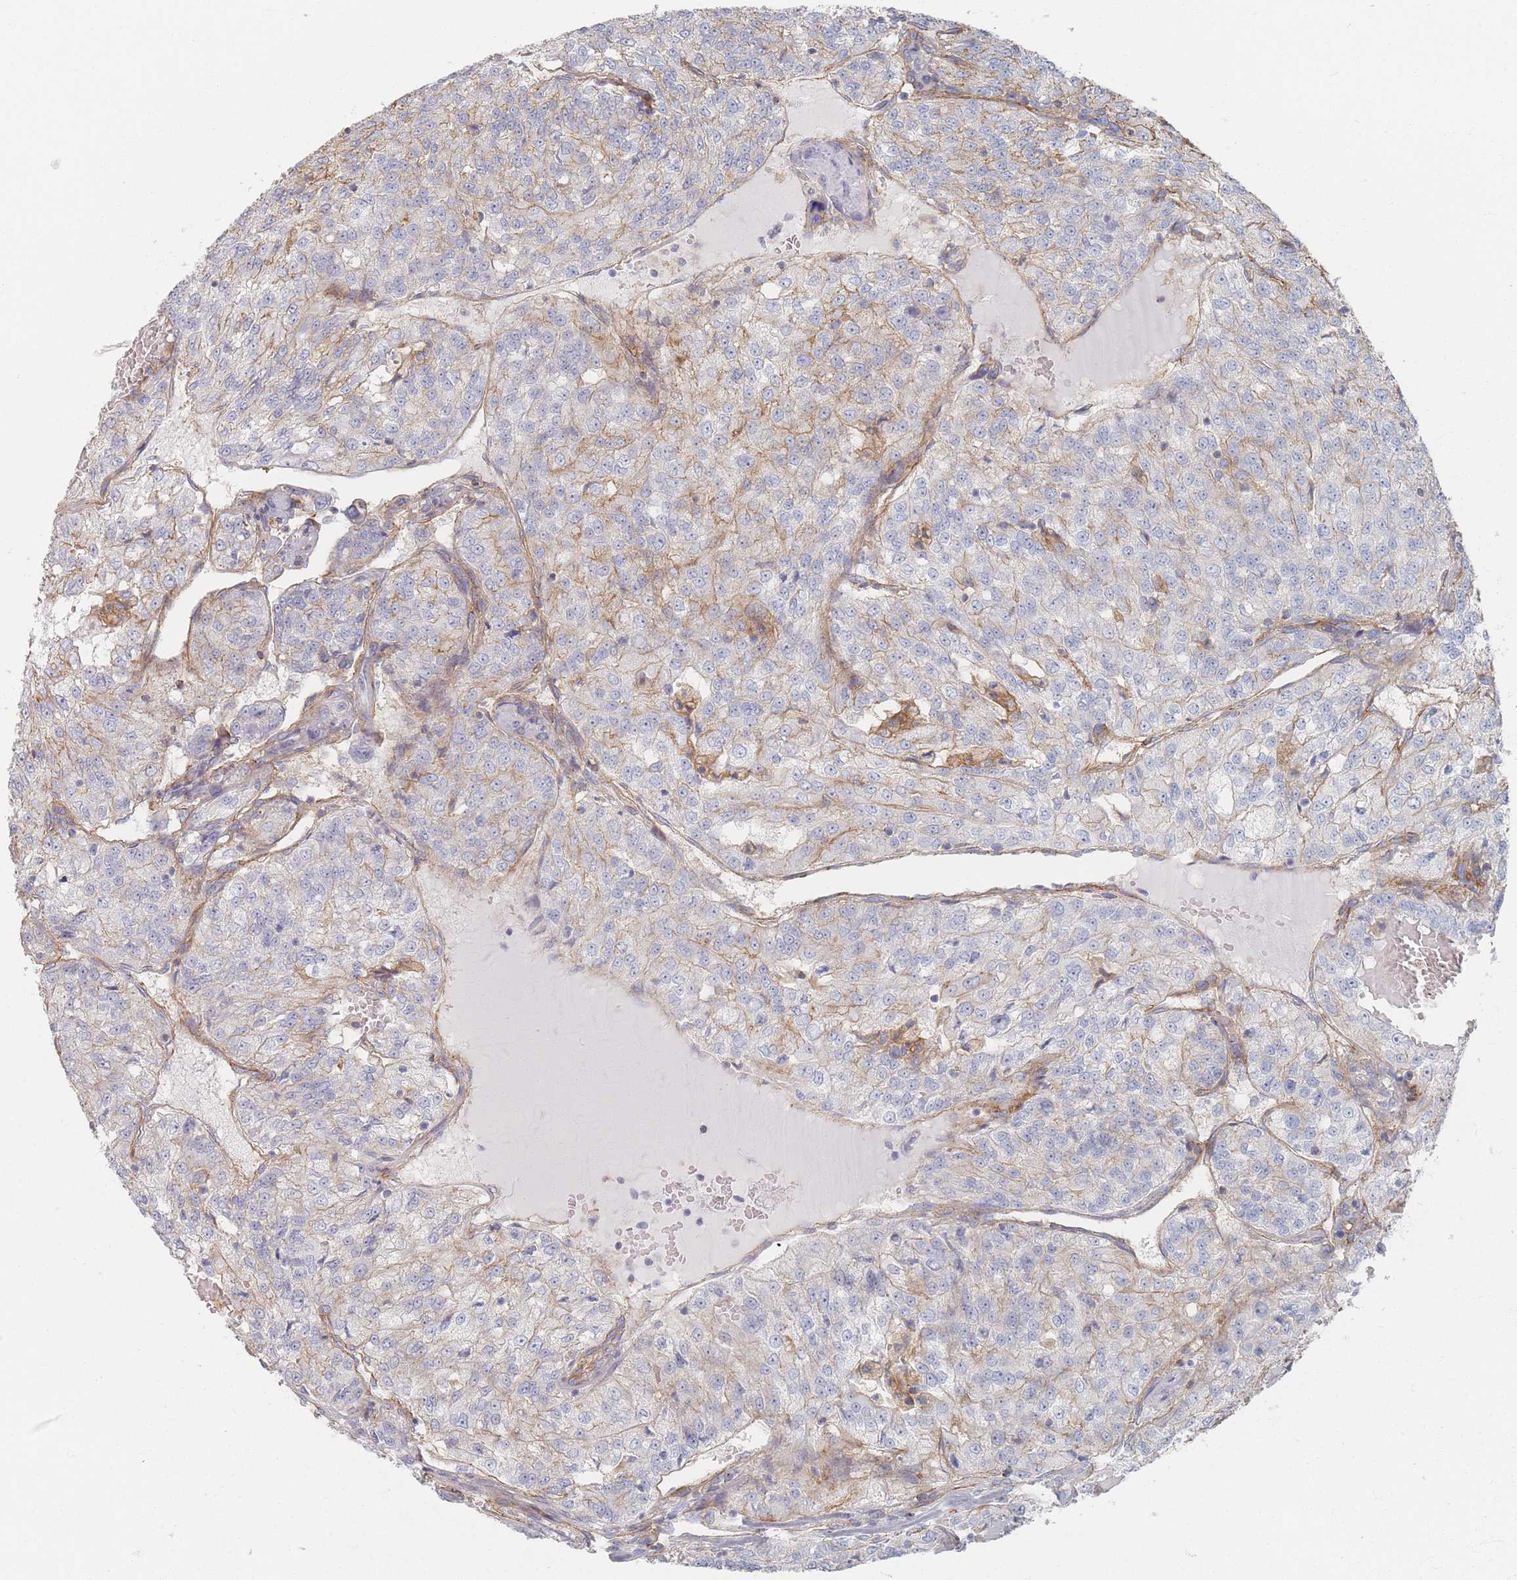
{"staining": {"intensity": "weak", "quantity": "<25%", "location": "cytoplasmic/membranous"}, "tissue": "renal cancer", "cell_type": "Tumor cells", "image_type": "cancer", "snomed": [{"axis": "morphology", "description": "Adenocarcinoma, NOS"}, {"axis": "topography", "description": "Kidney"}], "caption": "The micrograph displays no significant expression in tumor cells of renal cancer (adenocarcinoma).", "gene": "GNB1", "patient": {"sex": "female", "age": 63}}